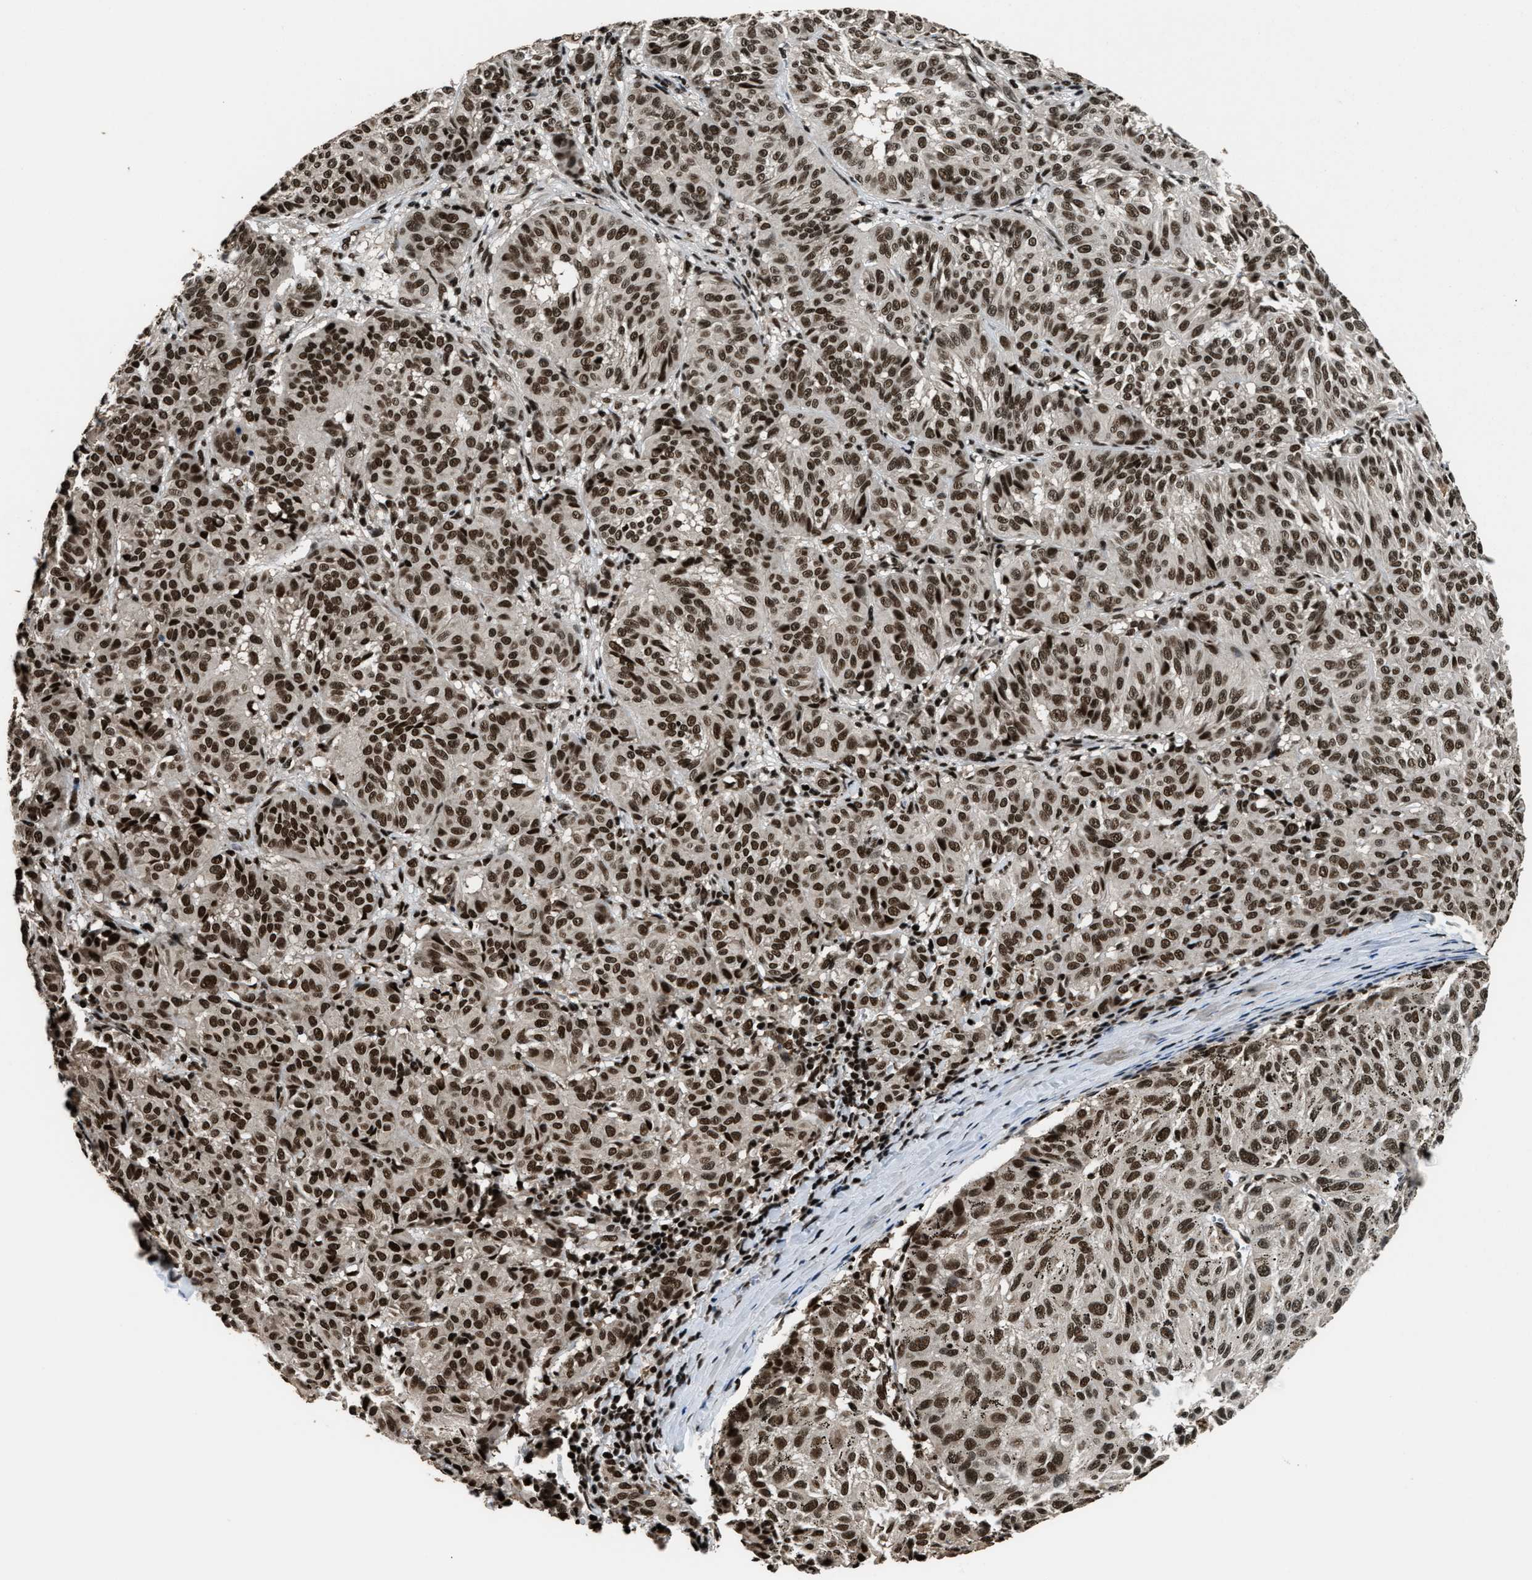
{"staining": {"intensity": "strong", "quantity": ">75%", "location": "nuclear"}, "tissue": "melanoma", "cell_type": "Tumor cells", "image_type": "cancer", "snomed": [{"axis": "morphology", "description": "Malignant melanoma, NOS"}, {"axis": "topography", "description": "Skin"}], "caption": "Melanoma was stained to show a protein in brown. There is high levels of strong nuclear expression in approximately >75% of tumor cells.", "gene": "RAD21", "patient": {"sex": "female", "age": 72}}